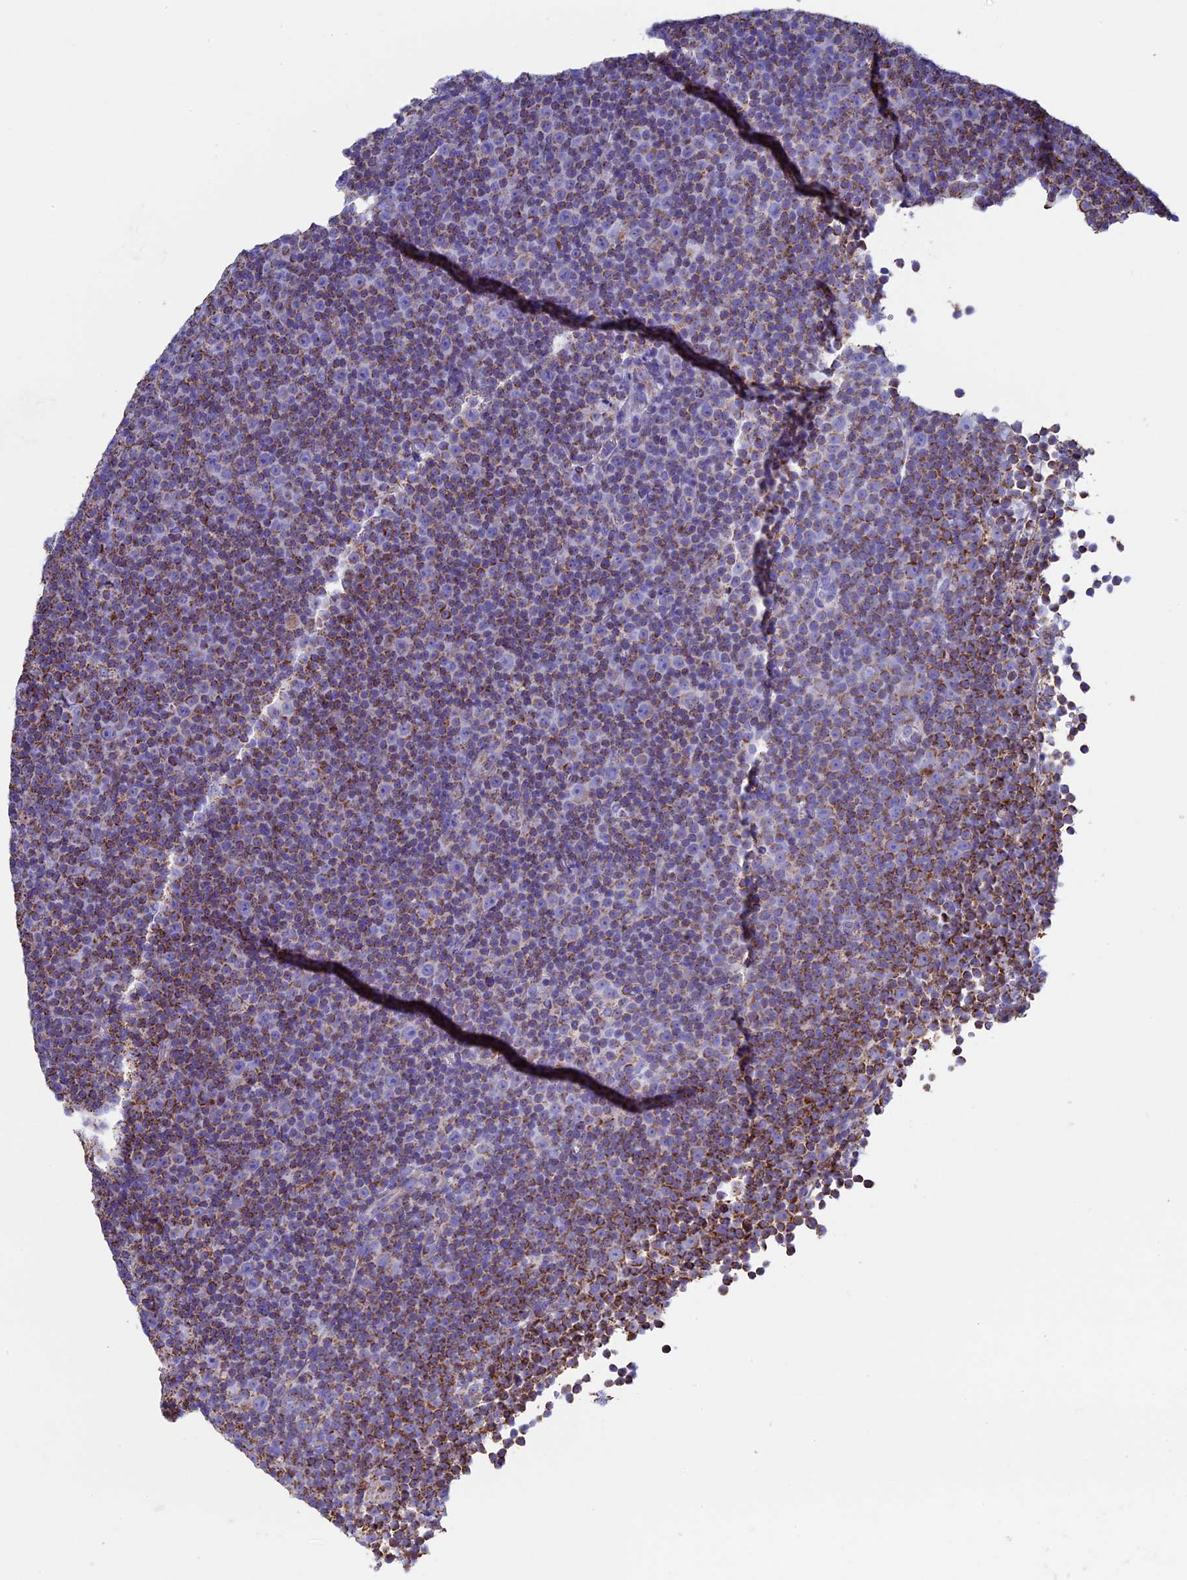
{"staining": {"intensity": "moderate", "quantity": ">75%", "location": "cytoplasmic/membranous"}, "tissue": "lymphoma", "cell_type": "Tumor cells", "image_type": "cancer", "snomed": [{"axis": "morphology", "description": "Malignant lymphoma, non-Hodgkin's type, Low grade"}, {"axis": "topography", "description": "Lymph node"}], "caption": "Brown immunohistochemical staining in lymphoma displays moderate cytoplasmic/membranous positivity in about >75% of tumor cells.", "gene": "UQCRFS1", "patient": {"sex": "female", "age": 67}}